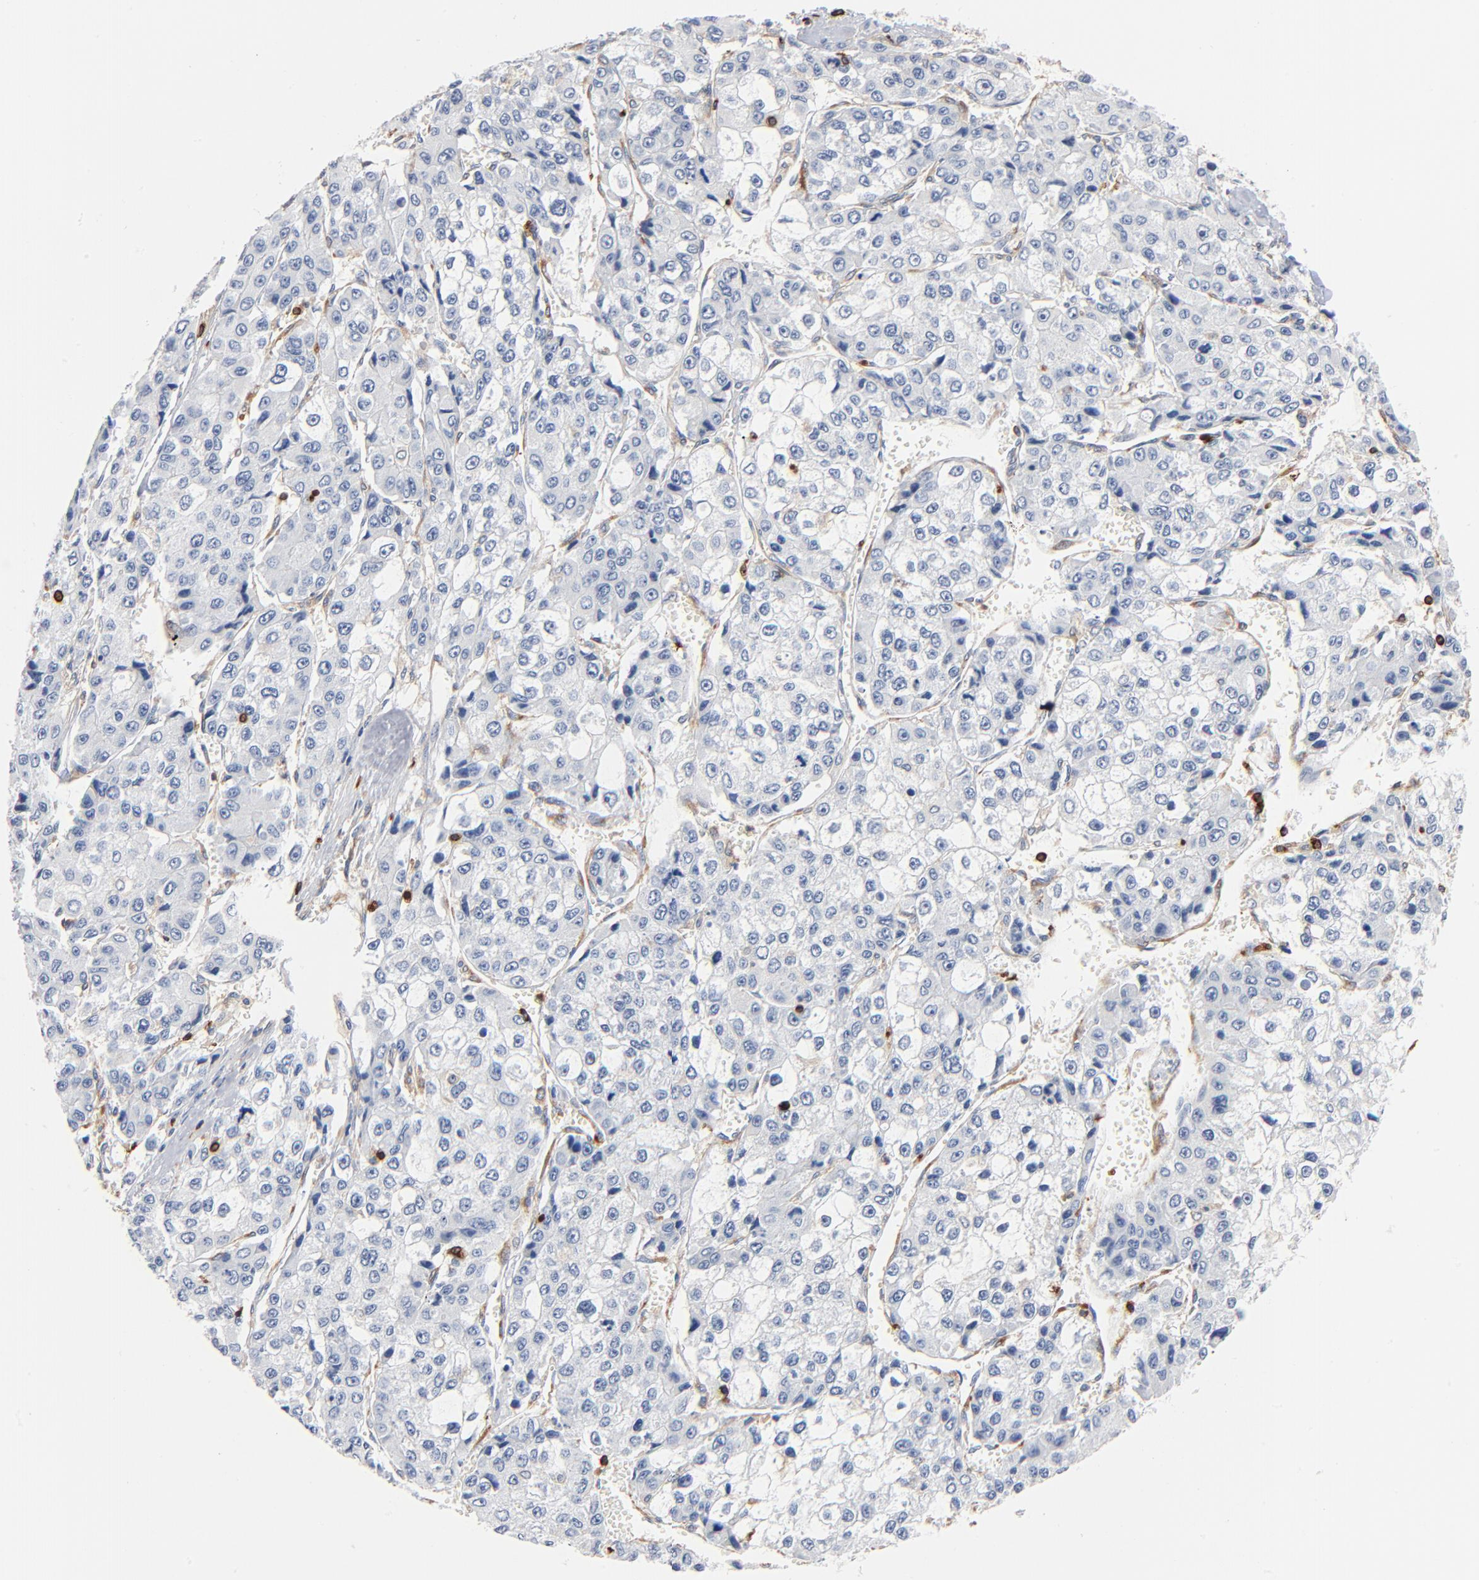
{"staining": {"intensity": "negative", "quantity": "none", "location": "none"}, "tissue": "liver cancer", "cell_type": "Tumor cells", "image_type": "cancer", "snomed": [{"axis": "morphology", "description": "Carcinoma, Hepatocellular, NOS"}, {"axis": "topography", "description": "Liver"}], "caption": "High magnification brightfield microscopy of hepatocellular carcinoma (liver) stained with DAB (3,3'-diaminobenzidine) (brown) and counterstained with hematoxylin (blue): tumor cells show no significant expression. (Immunohistochemistry, brightfield microscopy, high magnification).", "gene": "SH3KBP1", "patient": {"sex": "female", "age": 66}}